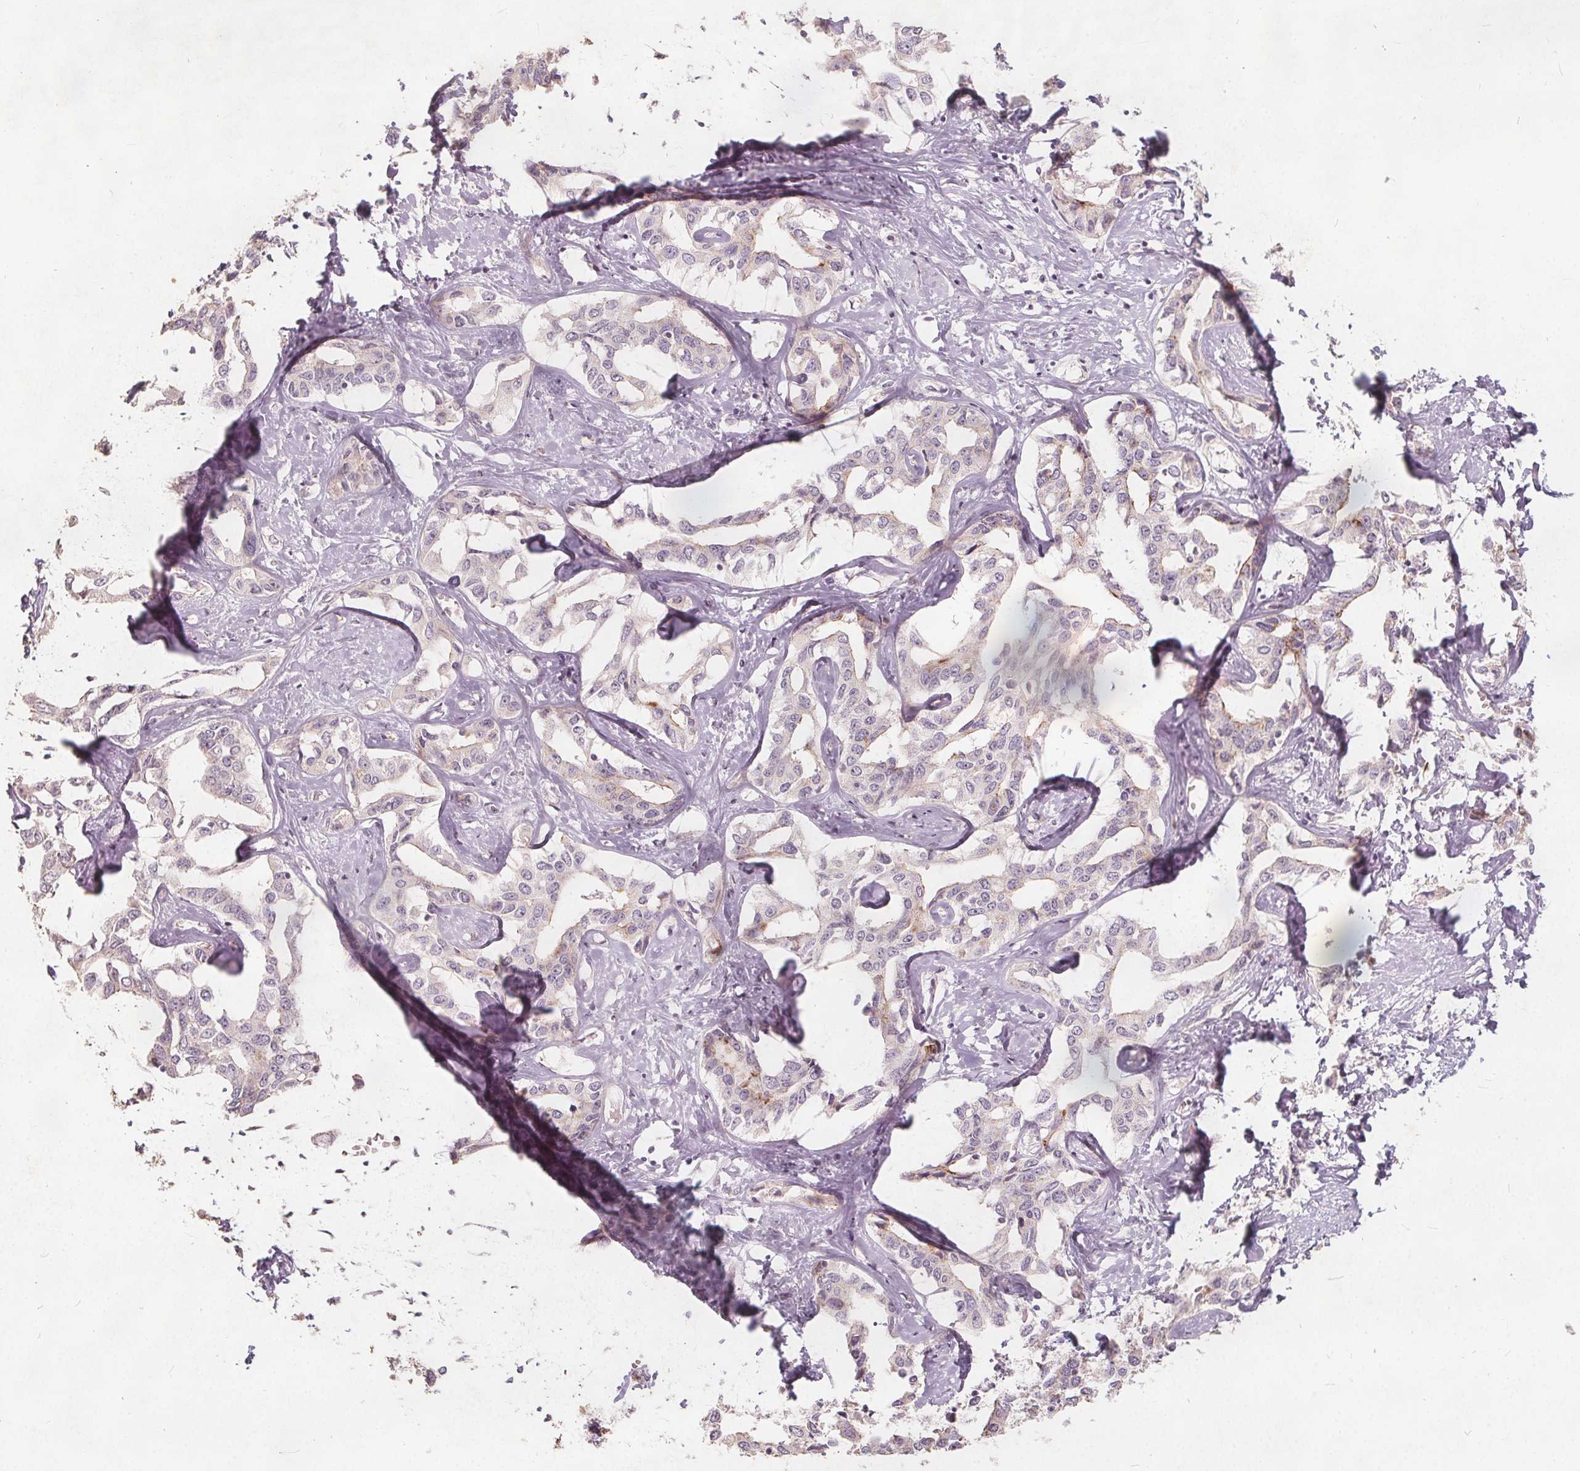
{"staining": {"intensity": "negative", "quantity": "none", "location": "none"}, "tissue": "liver cancer", "cell_type": "Tumor cells", "image_type": "cancer", "snomed": [{"axis": "morphology", "description": "Cholangiocarcinoma"}, {"axis": "topography", "description": "Liver"}], "caption": "Human liver cancer (cholangiocarcinoma) stained for a protein using IHC displays no positivity in tumor cells.", "gene": "PTPRT", "patient": {"sex": "male", "age": 59}}